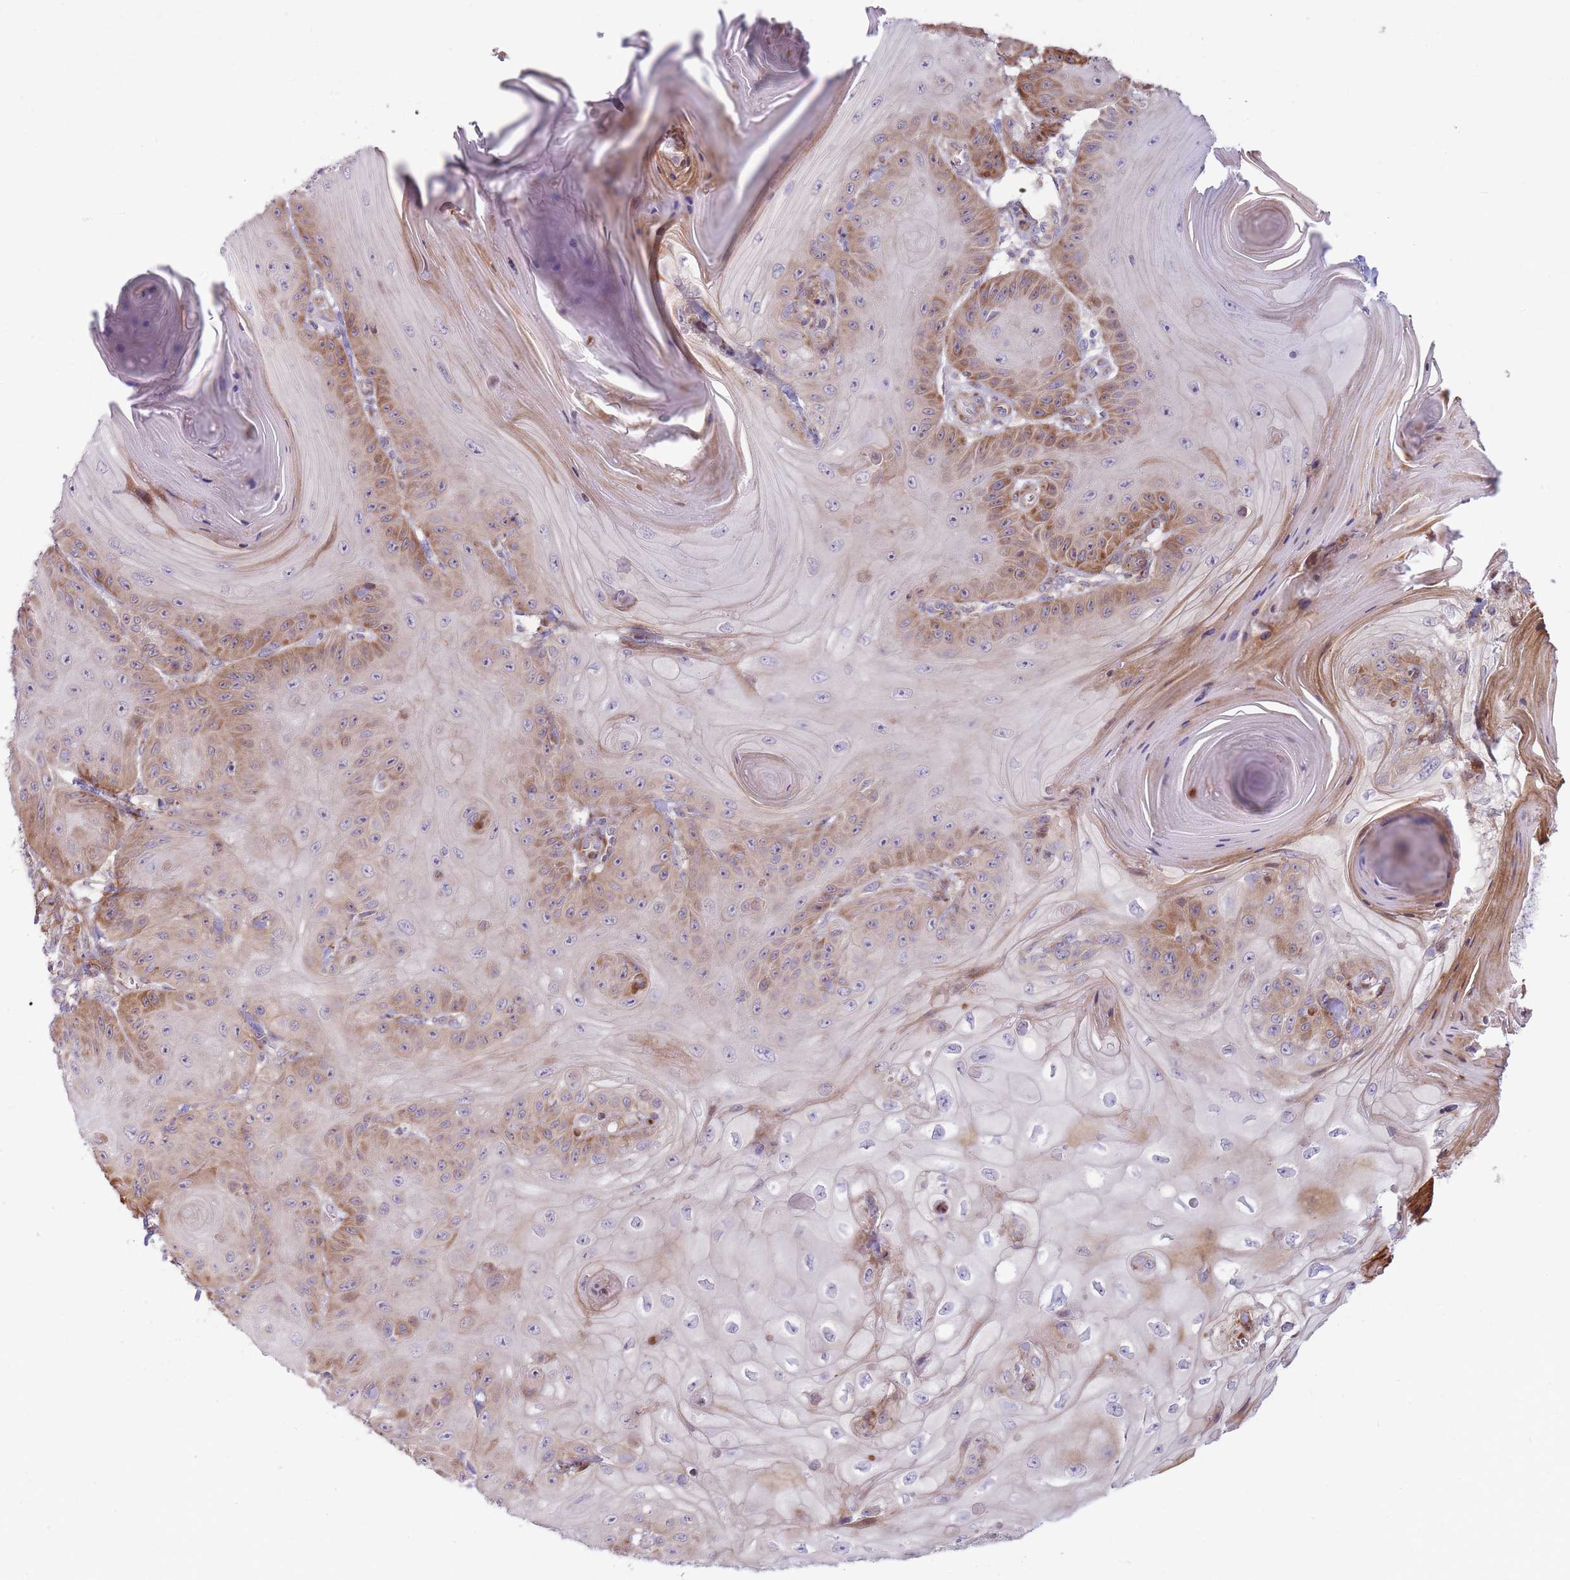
{"staining": {"intensity": "moderate", "quantity": "25%-75%", "location": "cytoplasmic/membranous"}, "tissue": "skin cancer", "cell_type": "Tumor cells", "image_type": "cancer", "snomed": [{"axis": "morphology", "description": "Squamous cell carcinoma, NOS"}, {"axis": "topography", "description": "Skin"}], "caption": "The micrograph demonstrates staining of skin squamous cell carcinoma, revealing moderate cytoplasmic/membranous protein expression (brown color) within tumor cells. (Brightfield microscopy of DAB IHC at high magnification).", "gene": "PPP3R2", "patient": {"sex": "female", "age": 78}}